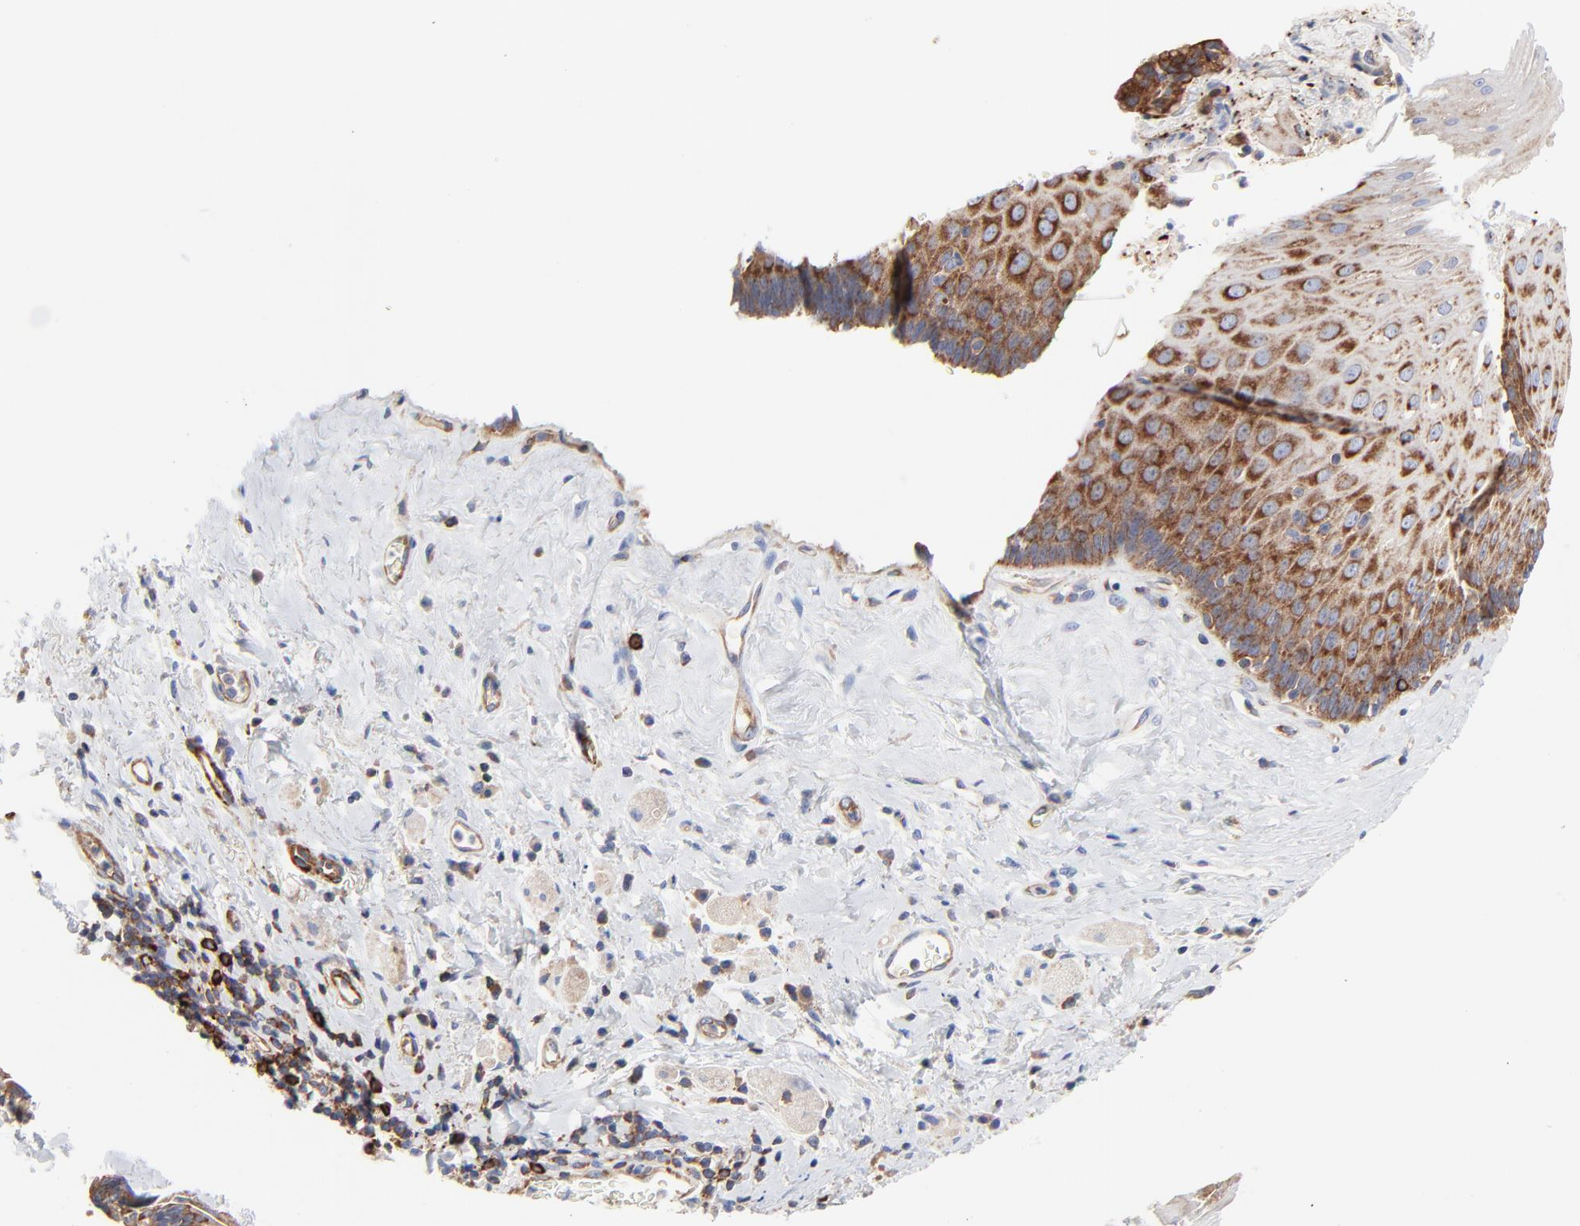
{"staining": {"intensity": "moderate", "quantity": ">75%", "location": "cytoplasmic/membranous"}, "tissue": "esophagus", "cell_type": "Squamous epithelial cells", "image_type": "normal", "snomed": [{"axis": "morphology", "description": "Normal tissue, NOS"}, {"axis": "topography", "description": "Esophagus"}], "caption": "Immunohistochemistry (IHC) photomicrograph of normal human esophagus stained for a protein (brown), which exhibits medium levels of moderate cytoplasmic/membranous staining in about >75% of squamous epithelial cells.", "gene": "CD2AP", "patient": {"sex": "male", "age": 62}}